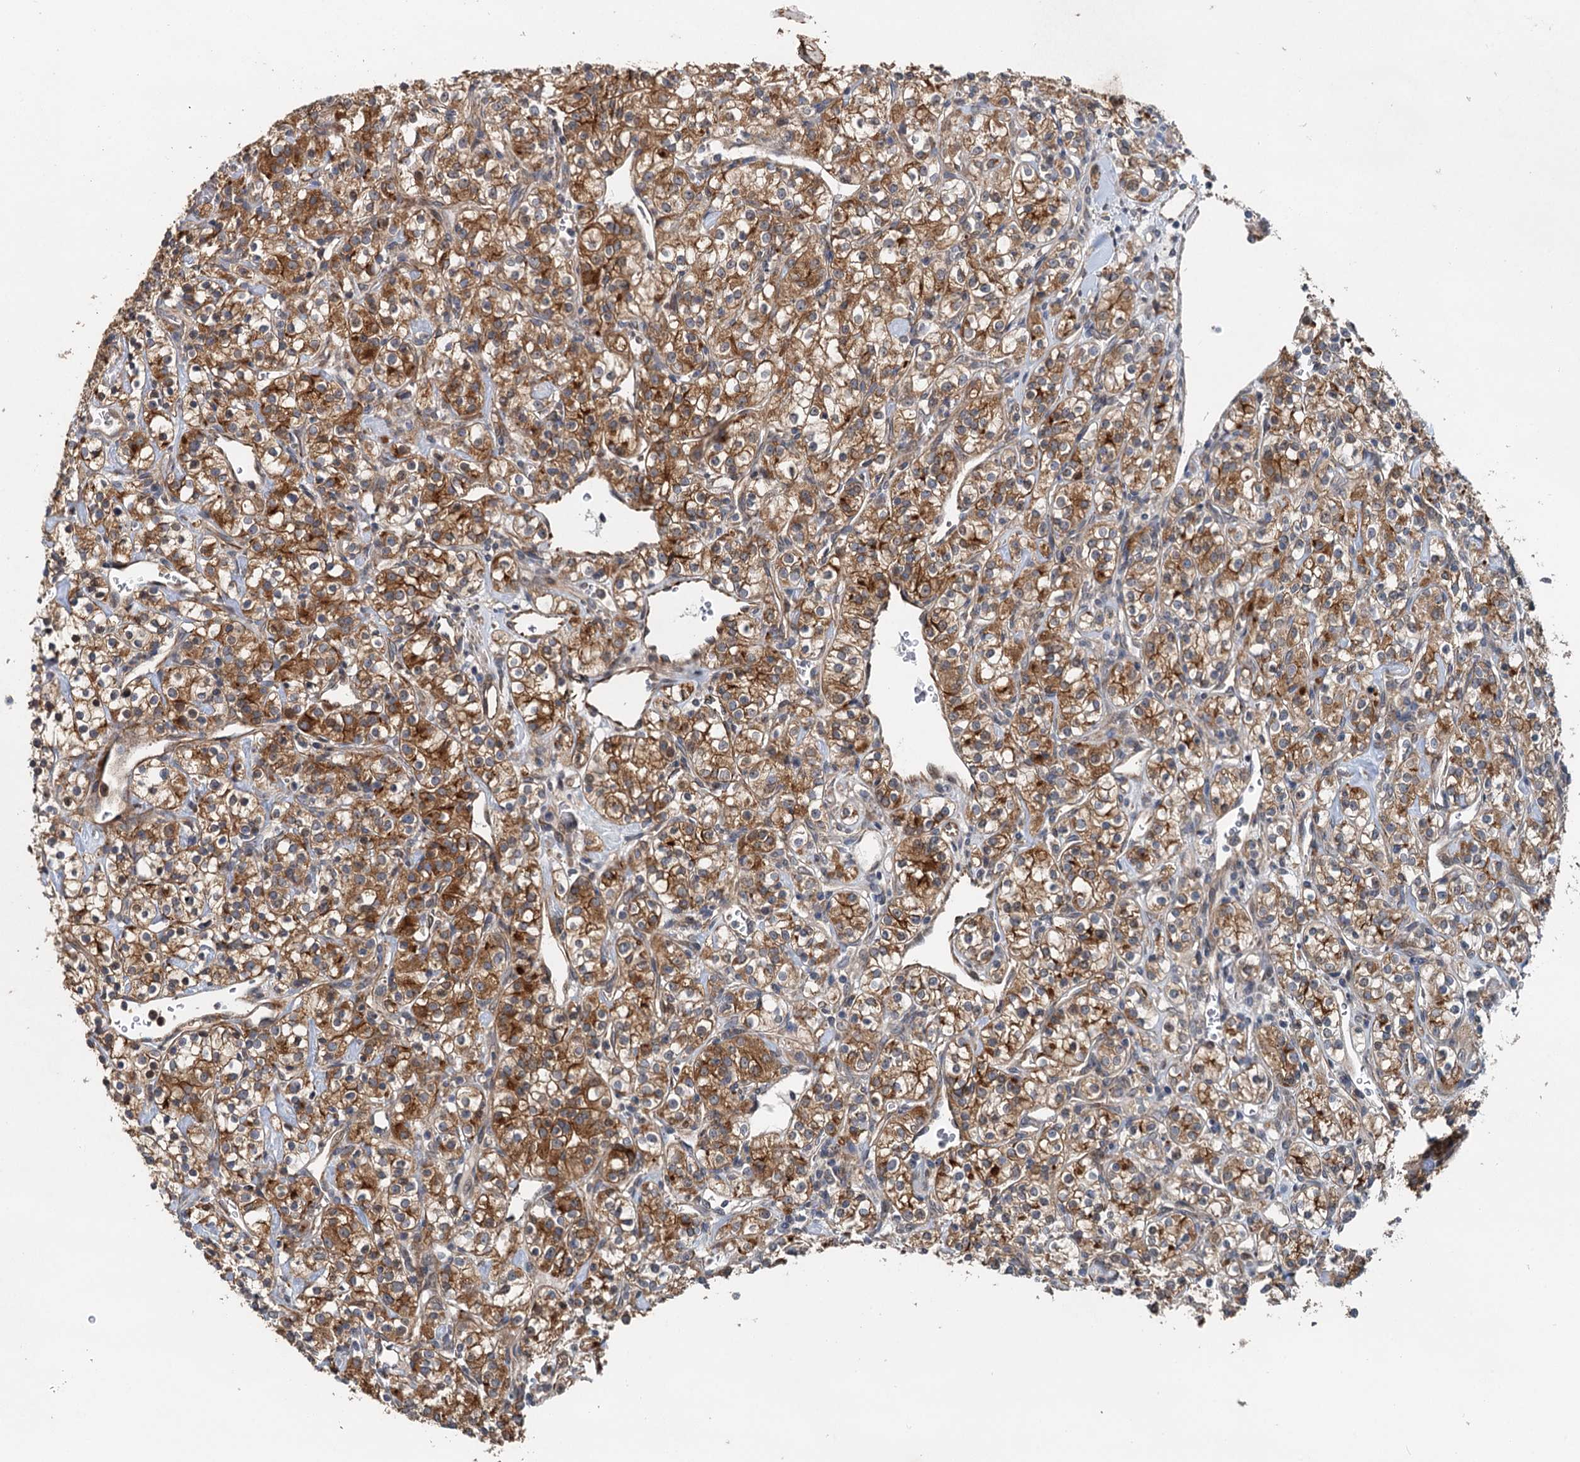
{"staining": {"intensity": "moderate", "quantity": ">75%", "location": "cytoplasmic/membranous"}, "tissue": "renal cancer", "cell_type": "Tumor cells", "image_type": "cancer", "snomed": [{"axis": "morphology", "description": "Adenocarcinoma, NOS"}, {"axis": "topography", "description": "Kidney"}], "caption": "Human renal adenocarcinoma stained with a protein marker reveals moderate staining in tumor cells.", "gene": "LRRK2", "patient": {"sex": "male", "age": 77}}